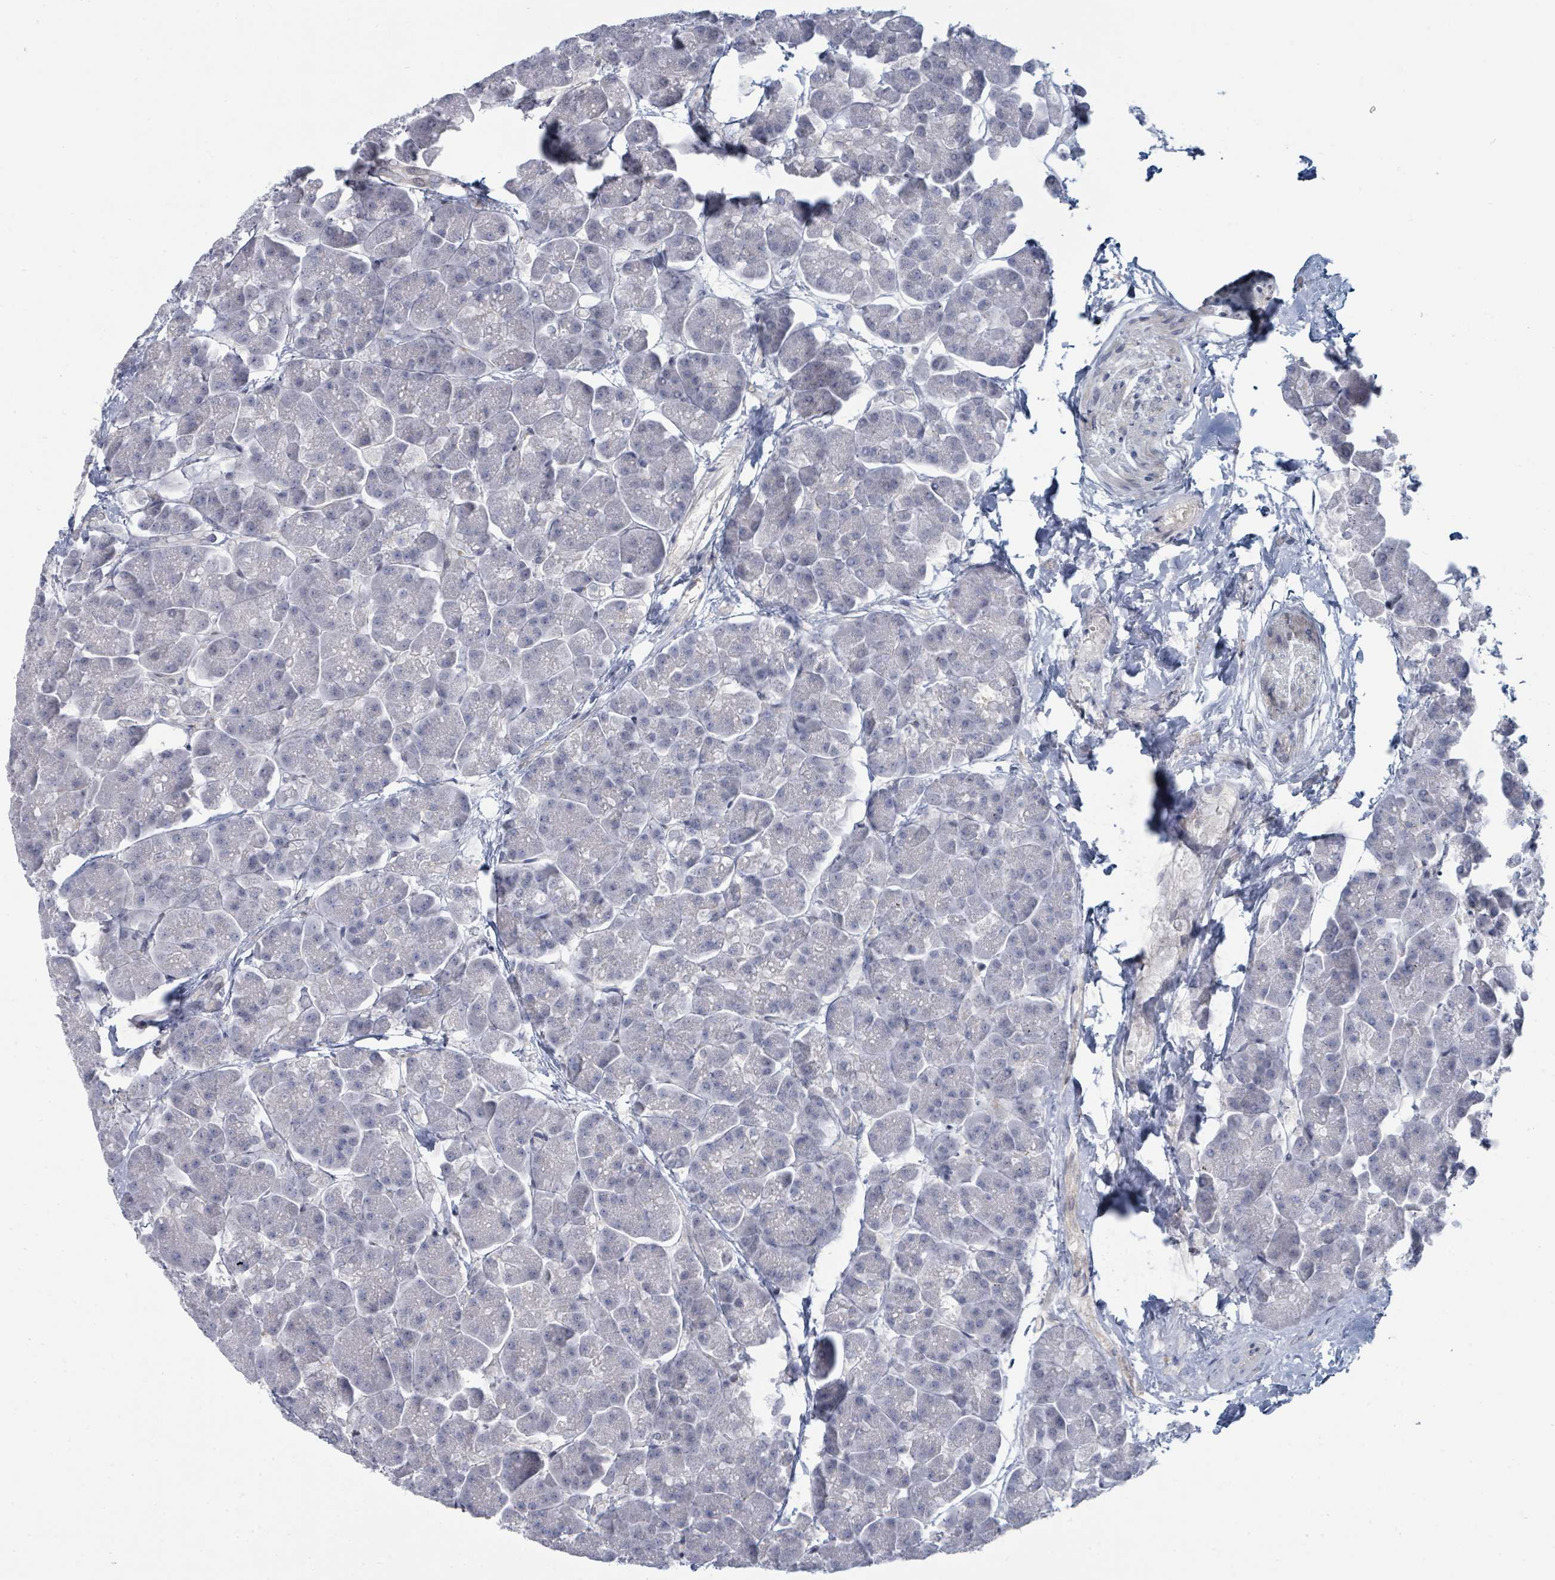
{"staining": {"intensity": "negative", "quantity": "none", "location": "none"}, "tissue": "pancreas", "cell_type": "Exocrine glandular cells", "image_type": "normal", "snomed": [{"axis": "morphology", "description": "Normal tissue, NOS"}, {"axis": "topography", "description": "Pancreas"}, {"axis": "topography", "description": "Peripheral nerve tissue"}], "caption": "High magnification brightfield microscopy of normal pancreas stained with DAB (brown) and counterstained with hematoxylin (blue): exocrine glandular cells show no significant staining. The staining is performed using DAB brown chromogen with nuclei counter-stained in using hematoxylin.", "gene": "SLC25A45", "patient": {"sex": "male", "age": 54}}